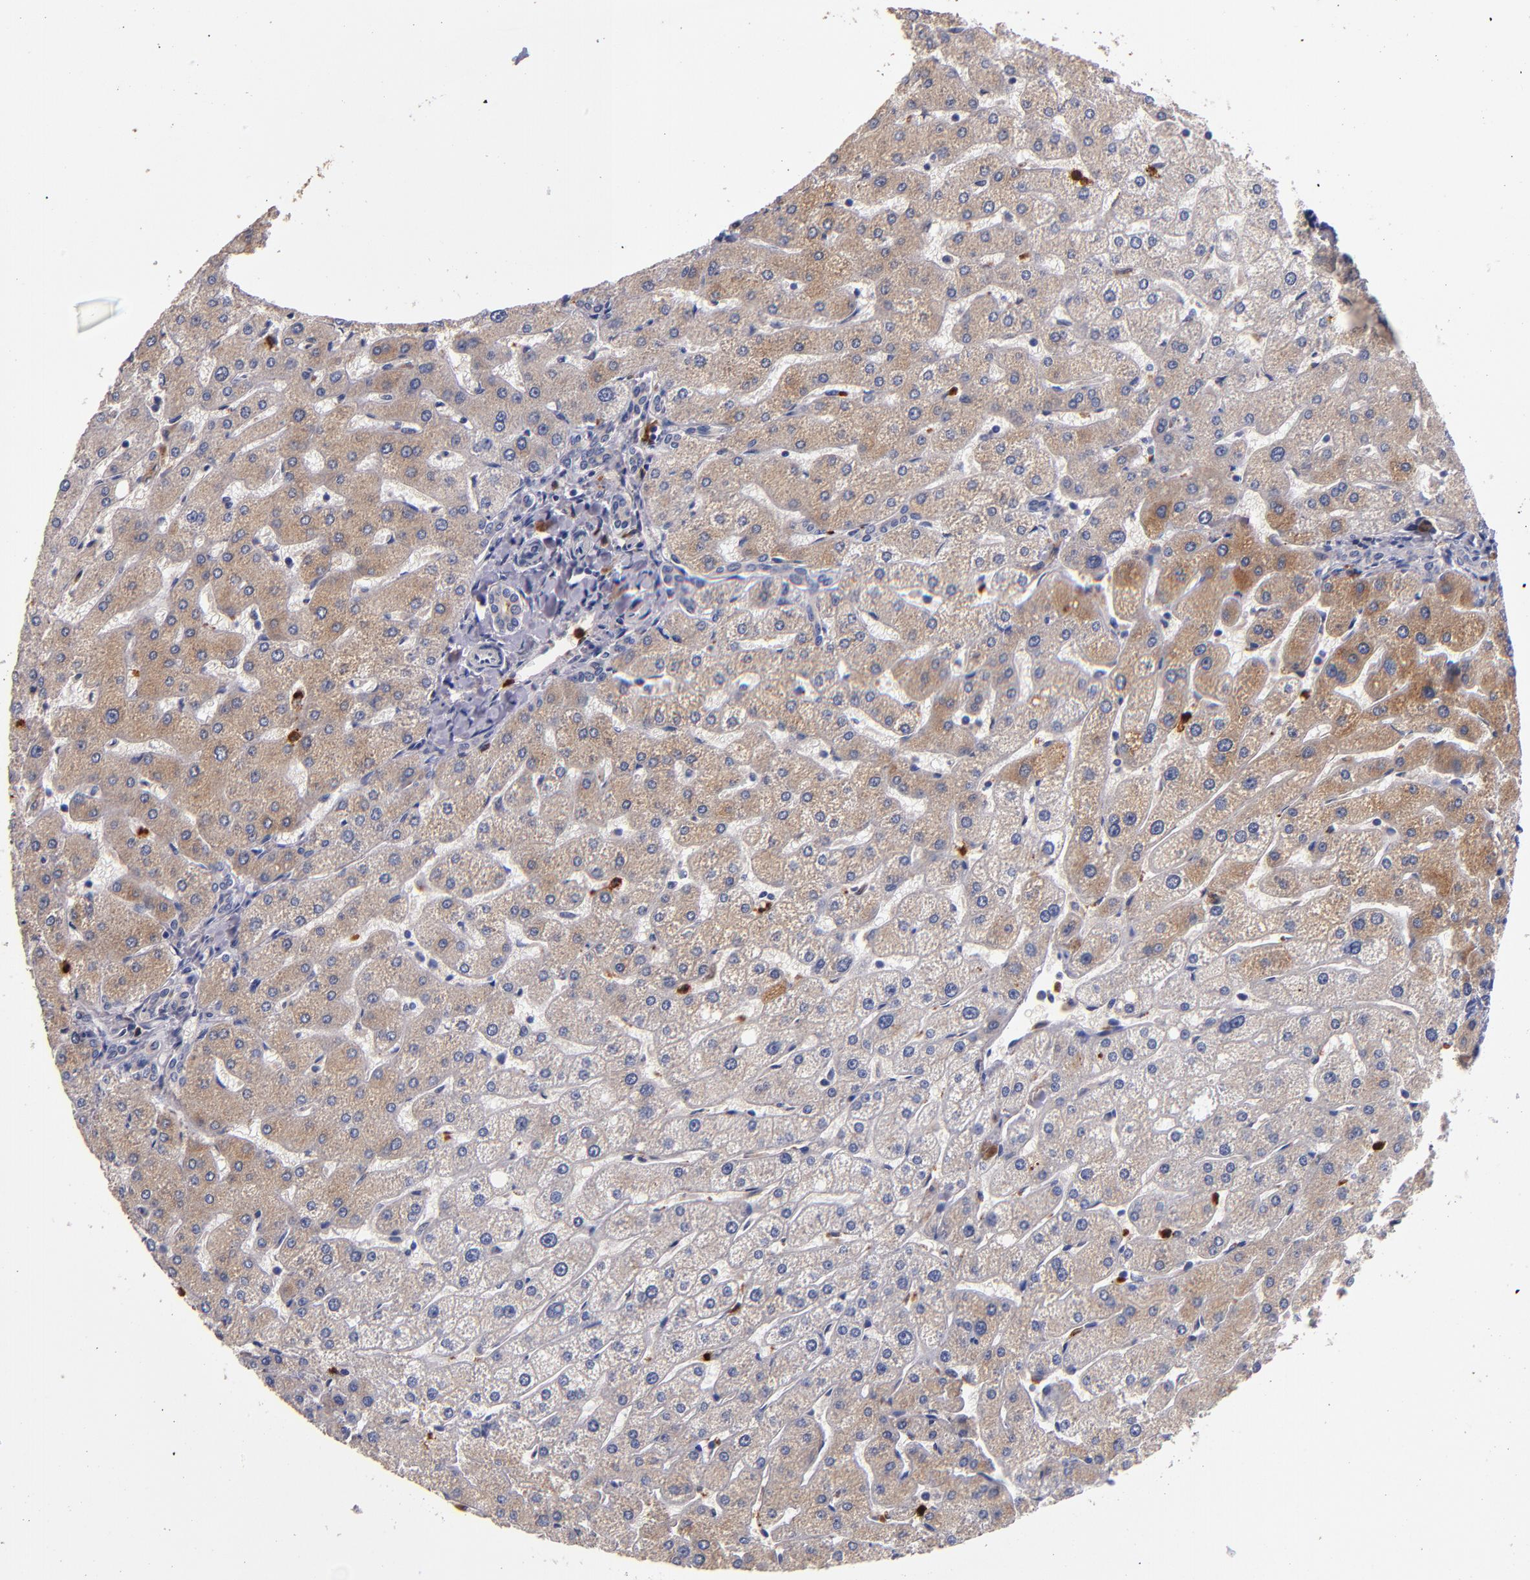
{"staining": {"intensity": "weak", "quantity": ">75%", "location": "cytoplasmic/membranous"}, "tissue": "liver", "cell_type": "Cholangiocytes", "image_type": "normal", "snomed": [{"axis": "morphology", "description": "Normal tissue, NOS"}, {"axis": "topography", "description": "Liver"}], "caption": "Immunohistochemistry (IHC) image of normal human liver stained for a protein (brown), which demonstrates low levels of weak cytoplasmic/membranous expression in approximately >75% of cholangiocytes.", "gene": "TTLL12", "patient": {"sex": "male", "age": 67}}